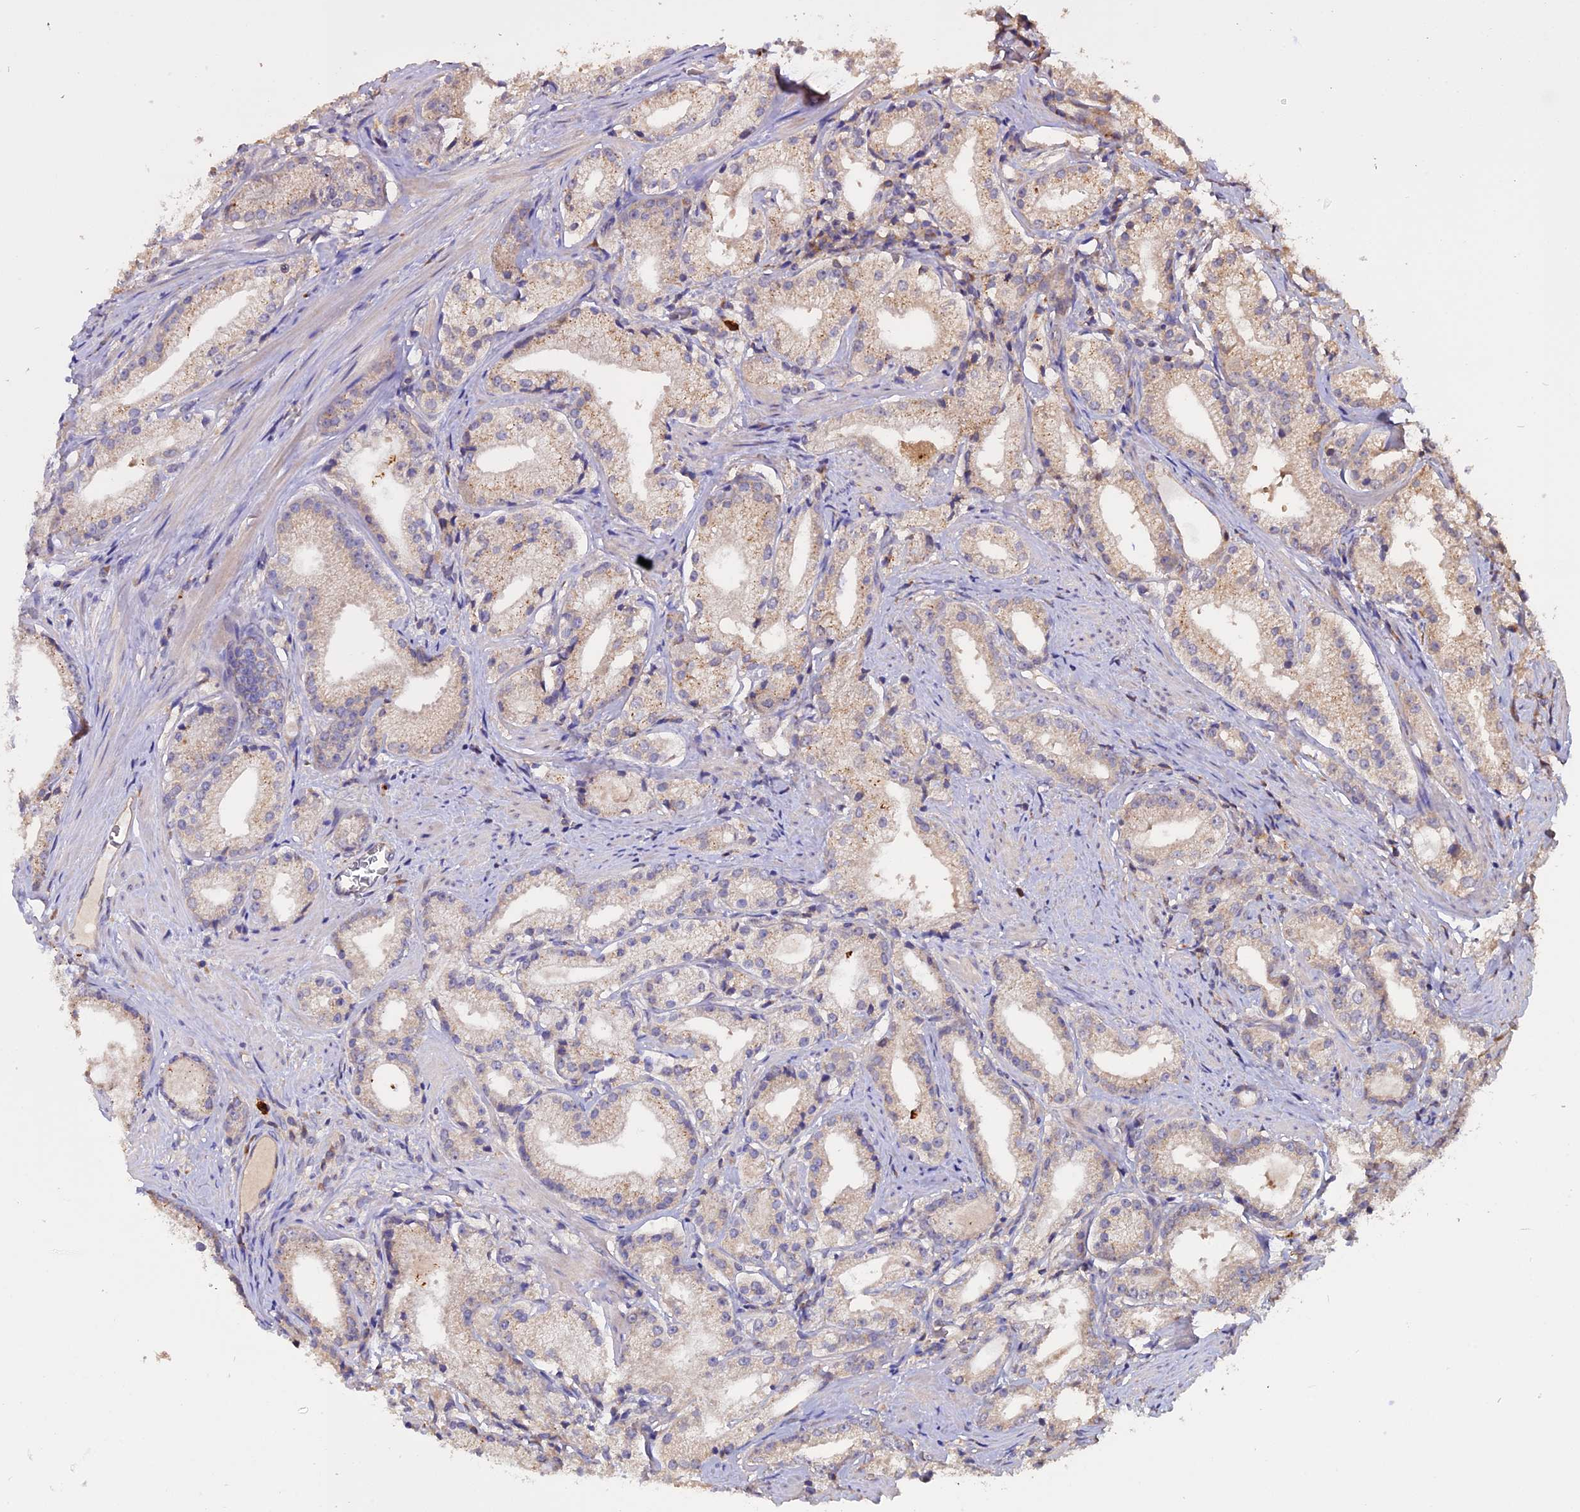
{"staining": {"intensity": "weak", "quantity": "<25%", "location": "cytoplasmic/membranous"}, "tissue": "prostate cancer", "cell_type": "Tumor cells", "image_type": "cancer", "snomed": [{"axis": "morphology", "description": "Adenocarcinoma, Low grade"}, {"axis": "topography", "description": "Prostate"}], "caption": "The IHC micrograph has no significant positivity in tumor cells of prostate cancer (adenocarcinoma (low-grade)) tissue.", "gene": "CARMIL2", "patient": {"sex": "male", "age": 57}}